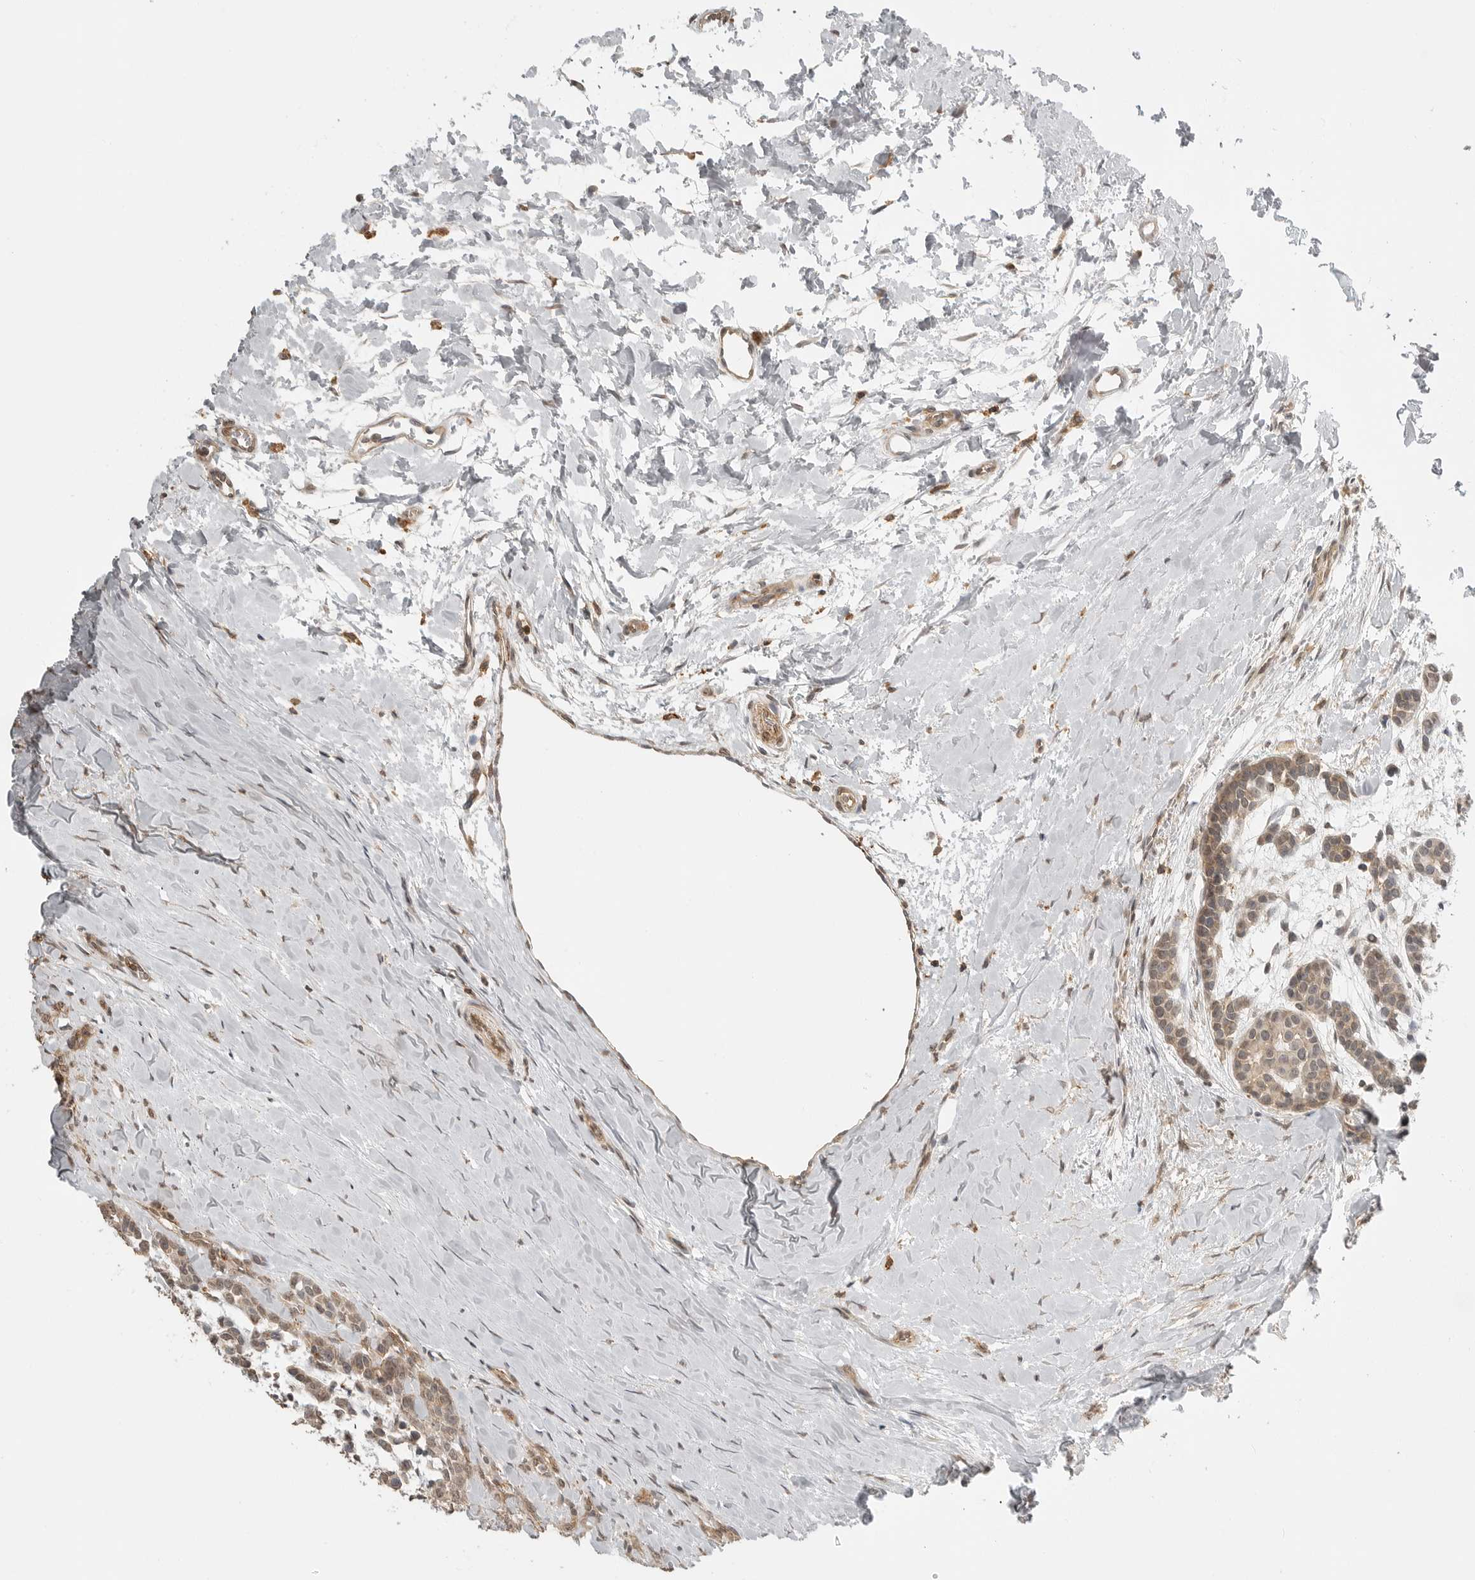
{"staining": {"intensity": "weak", "quantity": ">75%", "location": "cytoplasmic/membranous"}, "tissue": "head and neck cancer", "cell_type": "Tumor cells", "image_type": "cancer", "snomed": [{"axis": "morphology", "description": "Adenocarcinoma, NOS"}, {"axis": "morphology", "description": "Adenoma, NOS"}, {"axis": "topography", "description": "Head-Neck"}], "caption": "High-magnification brightfield microscopy of head and neck adenocarcinoma stained with DAB (3,3'-diaminobenzidine) (brown) and counterstained with hematoxylin (blue). tumor cells exhibit weak cytoplasmic/membranous staining is seen in about>75% of cells.", "gene": "GPC2", "patient": {"sex": "female", "age": 55}}